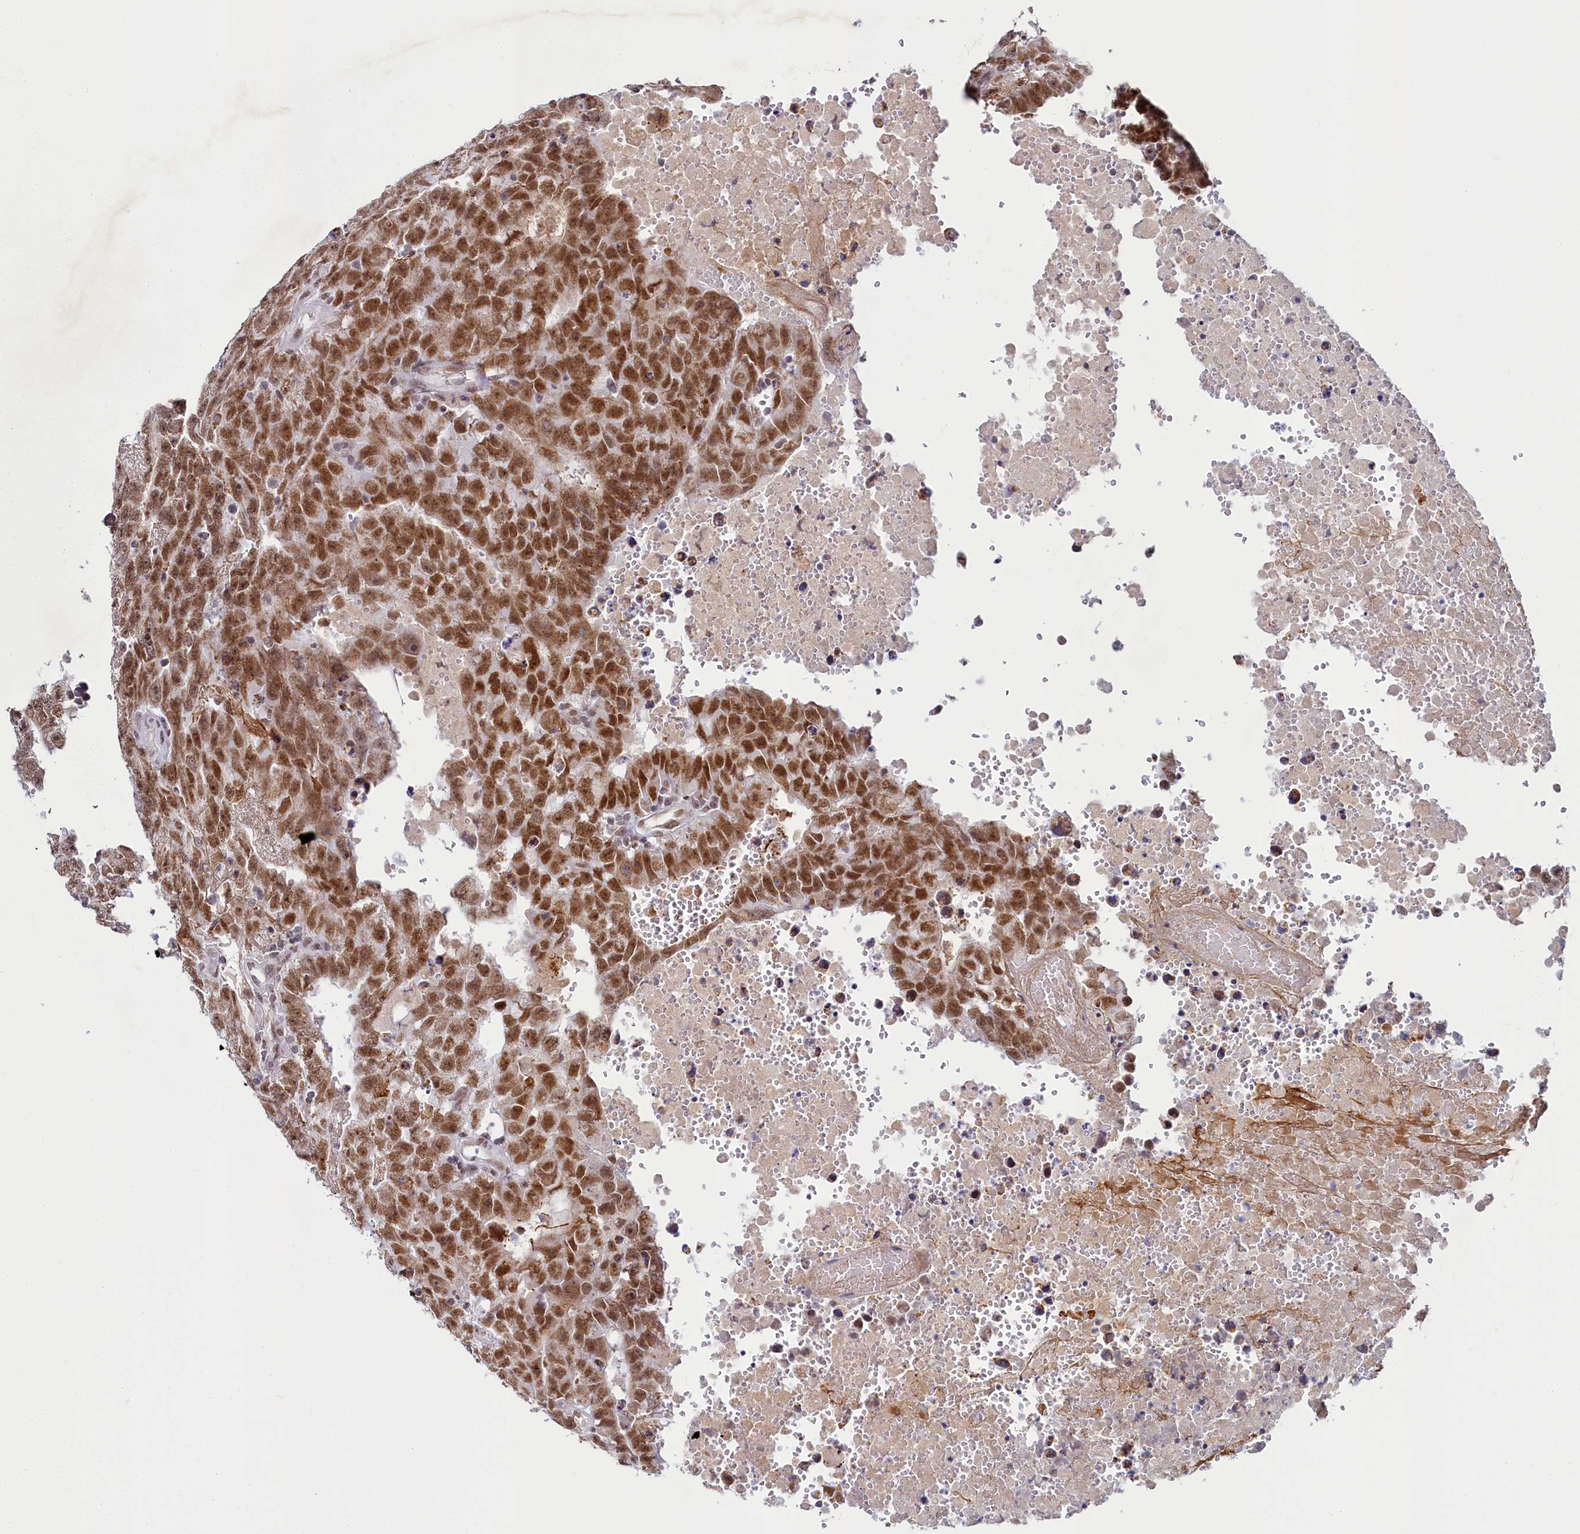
{"staining": {"intensity": "moderate", "quantity": ">75%", "location": "nuclear"}, "tissue": "testis cancer", "cell_type": "Tumor cells", "image_type": "cancer", "snomed": [{"axis": "morphology", "description": "Carcinoma, Embryonal, NOS"}, {"axis": "topography", "description": "Testis"}], "caption": "Protein expression analysis of human testis cancer reveals moderate nuclear positivity in about >75% of tumor cells.", "gene": "PPHLN1", "patient": {"sex": "male", "age": 25}}